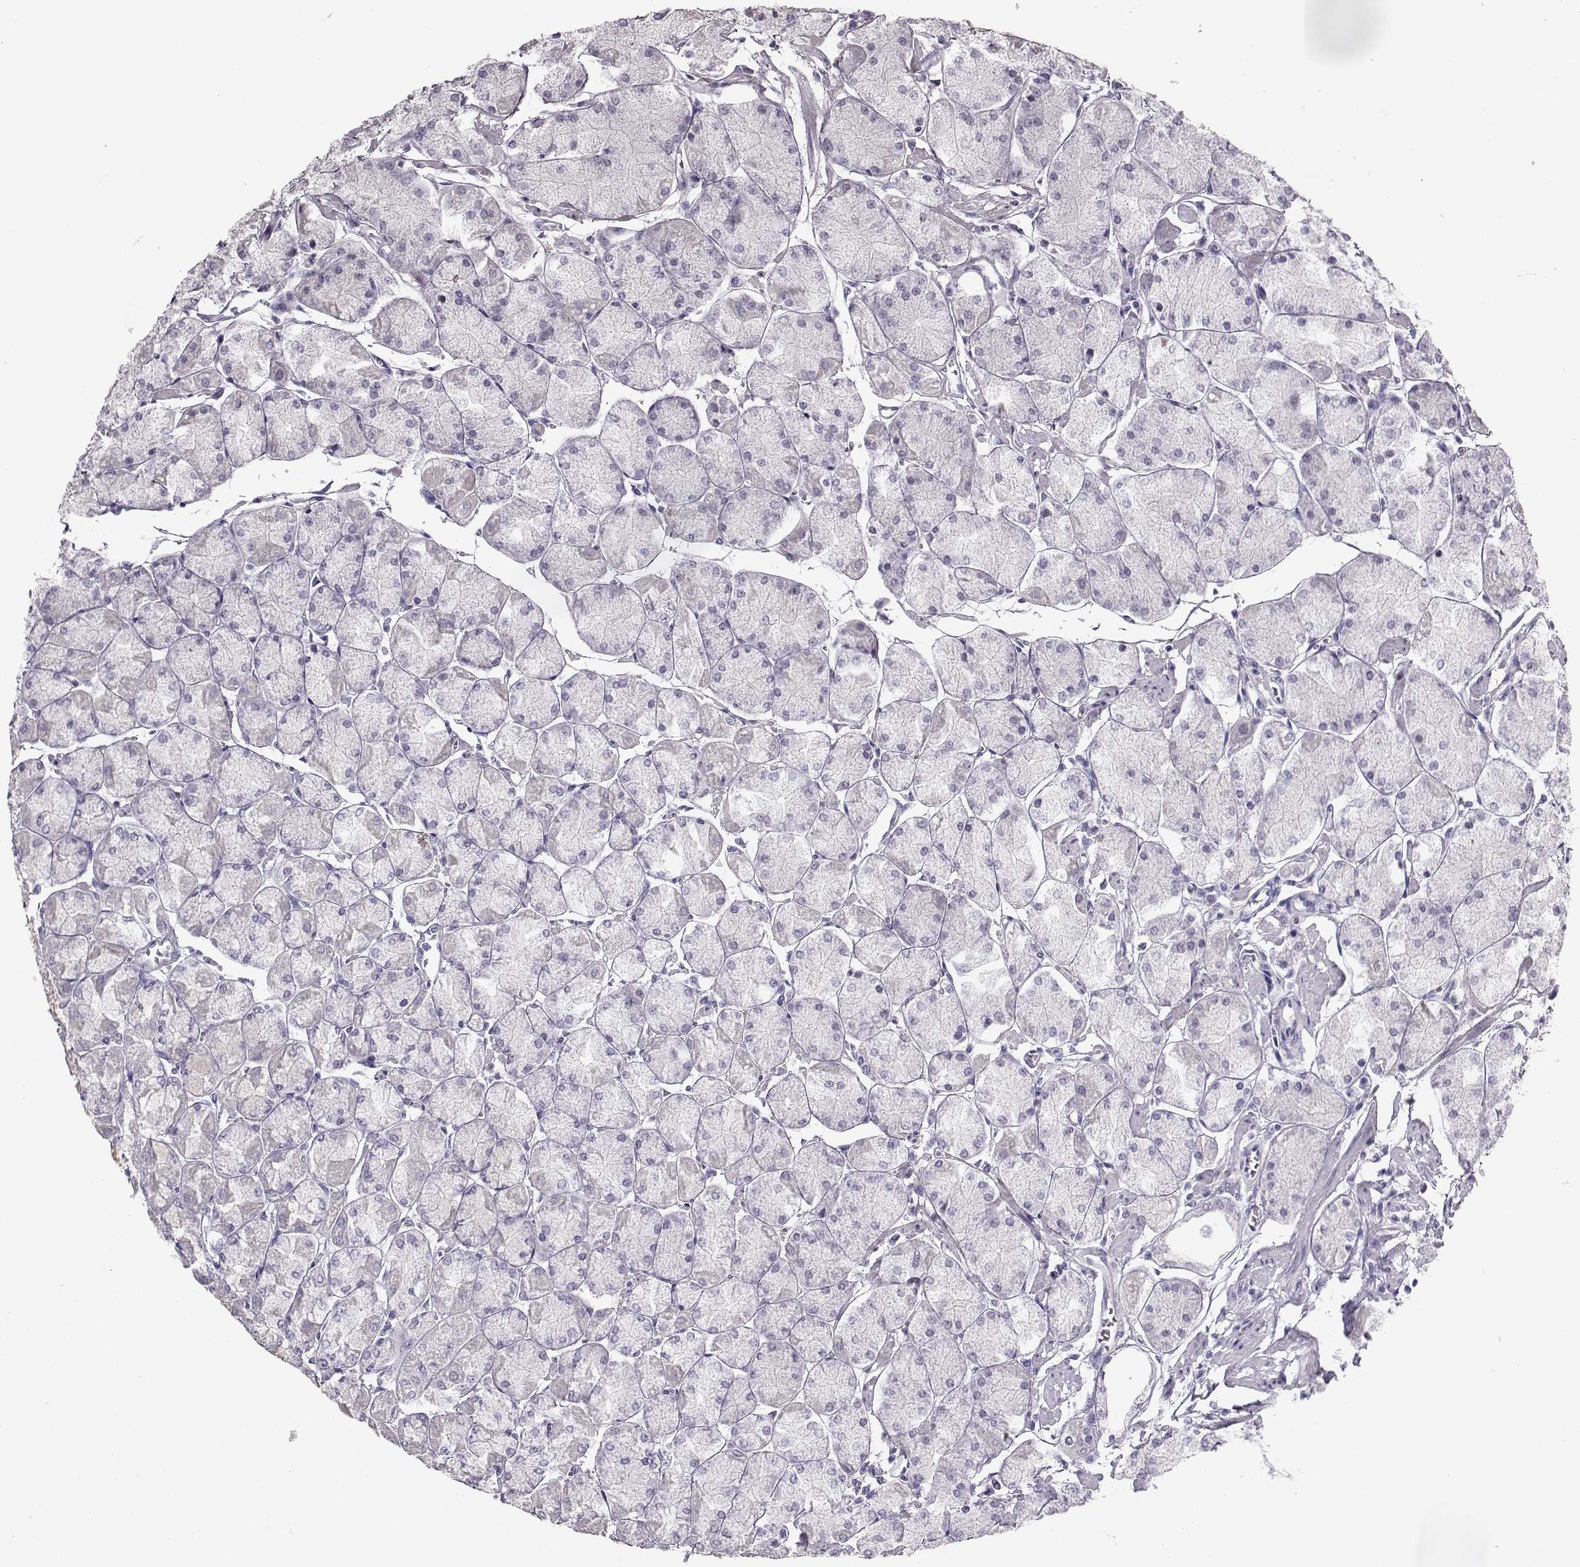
{"staining": {"intensity": "weak", "quantity": "<25%", "location": "cytoplasmic/membranous"}, "tissue": "stomach", "cell_type": "Glandular cells", "image_type": "normal", "snomed": [{"axis": "morphology", "description": "Normal tissue, NOS"}, {"axis": "topography", "description": "Stomach, upper"}], "caption": "Immunohistochemical staining of benign human stomach demonstrates no significant expression in glandular cells.", "gene": "BFSP2", "patient": {"sex": "male", "age": 60}}